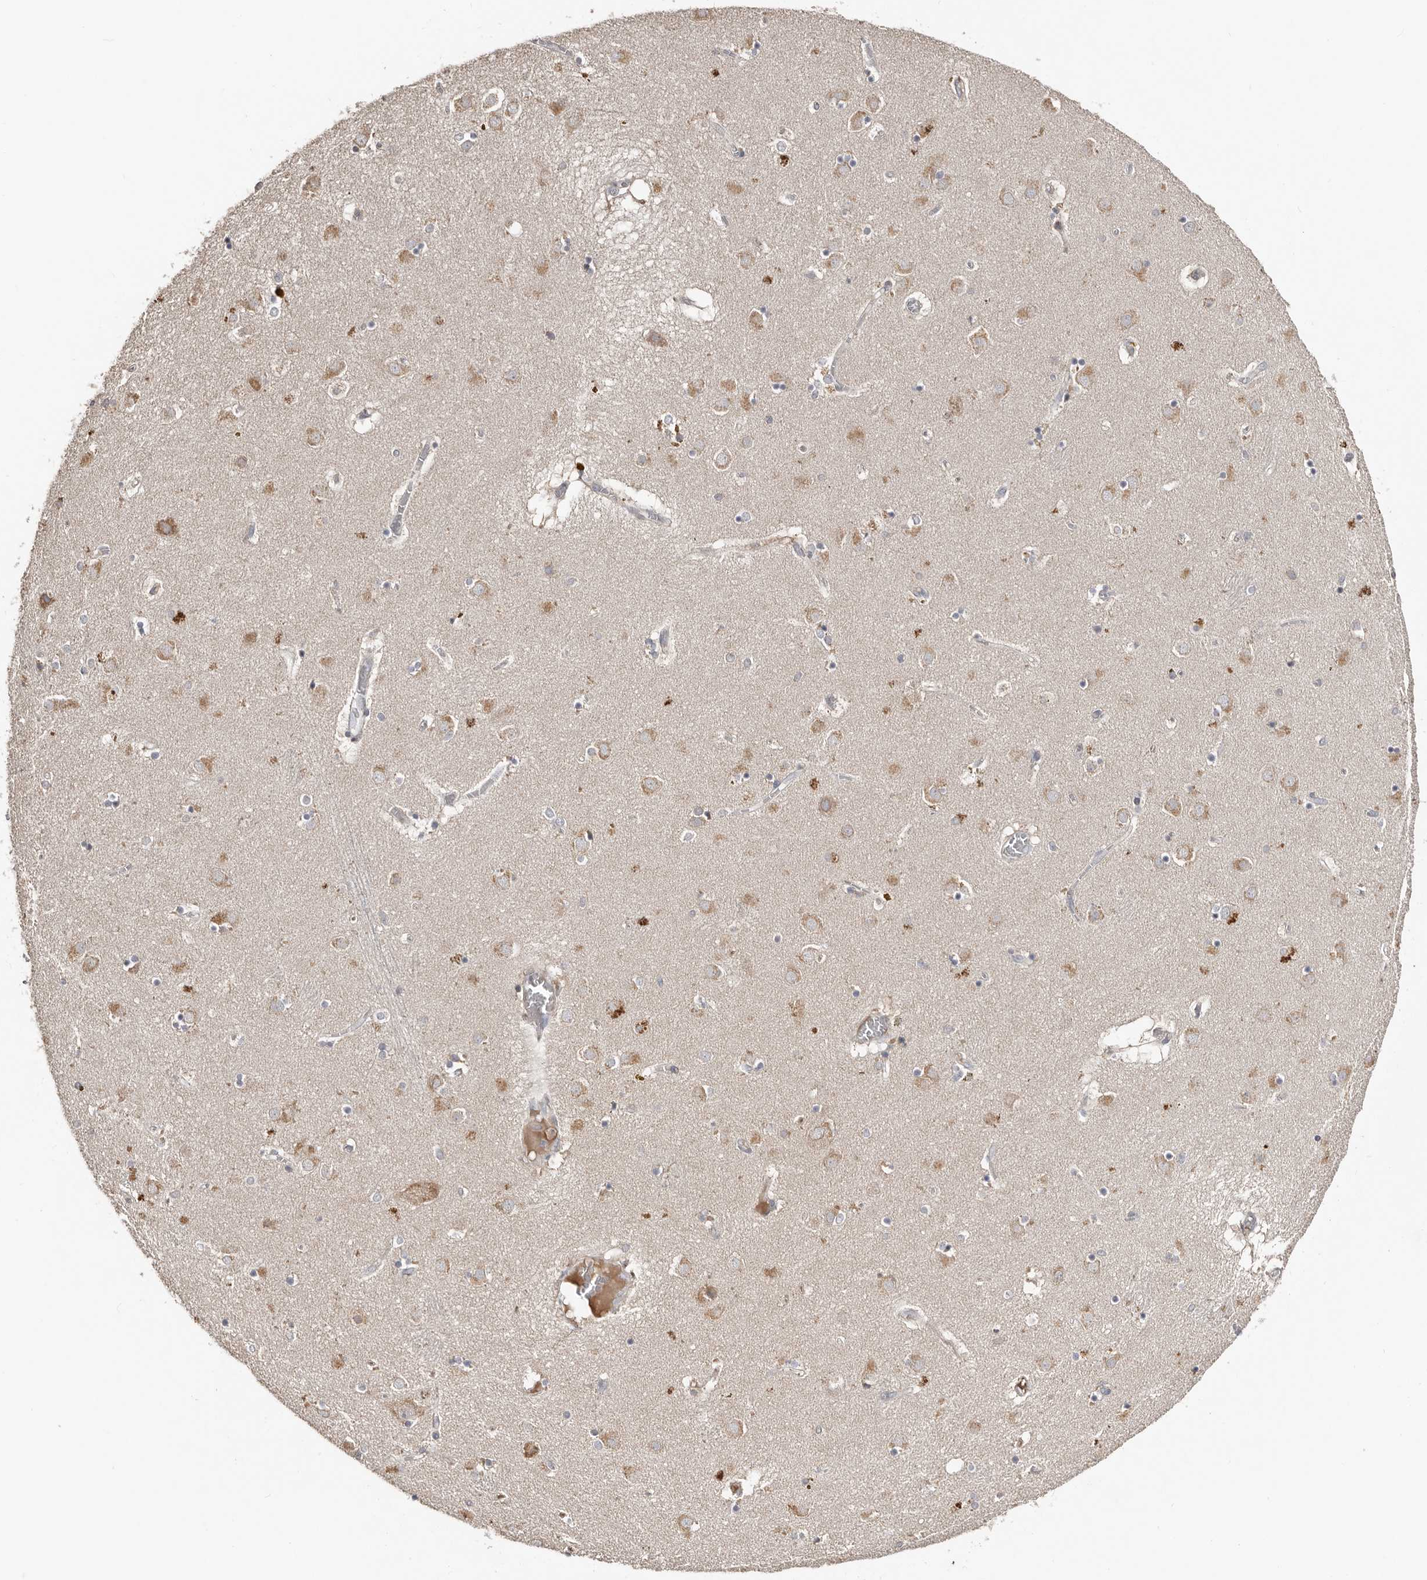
{"staining": {"intensity": "negative", "quantity": "none", "location": "none"}, "tissue": "caudate", "cell_type": "Glial cells", "image_type": "normal", "snomed": [{"axis": "morphology", "description": "Normal tissue, NOS"}, {"axis": "topography", "description": "Lateral ventricle wall"}], "caption": "Immunohistochemical staining of normal human caudate reveals no significant expression in glial cells.", "gene": "SLC39A2", "patient": {"sex": "male", "age": 70}}